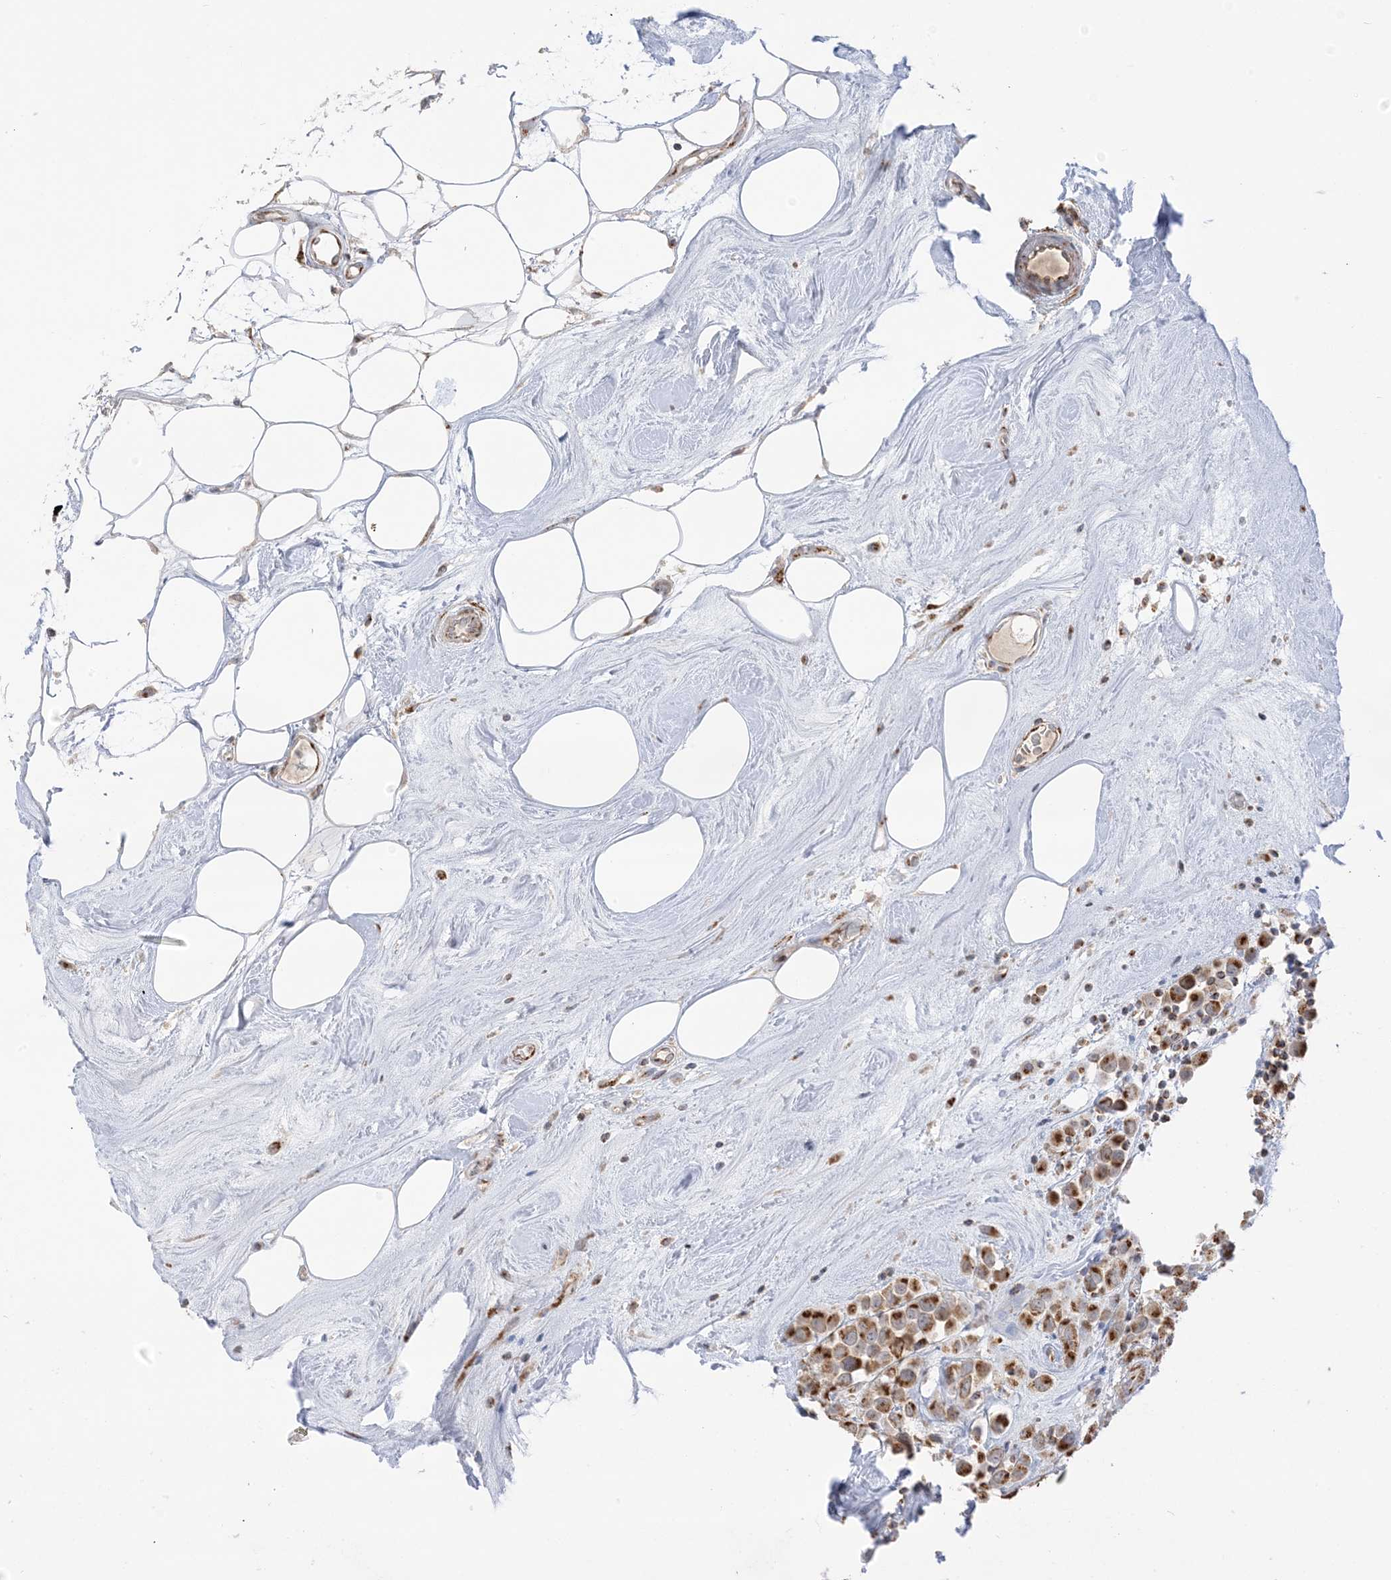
{"staining": {"intensity": "moderate", "quantity": ">75%", "location": "cytoplasmic/membranous"}, "tissue": "breast cancer", "cell_type": "Tumor cells", "image_type": "cancer", "snomed": [{"axis": "morphology", "description": "Duct carcinoma"}, {"axis": "topography", "description": "Breast"}], "caption": "Protein expression analysis of human breast invasive ductal carcinoma reveals moderate cytoplasmic/membranous positivity in about >75% of tumor cells. Using DAB (3,3'-diaminobenzidine) (brown) and hematoxylin (blue) stains, captured at high magnification using brightfield microscopy.", "gene": "SLC25A12", "patient": {"sex": "female", "age": 61}}